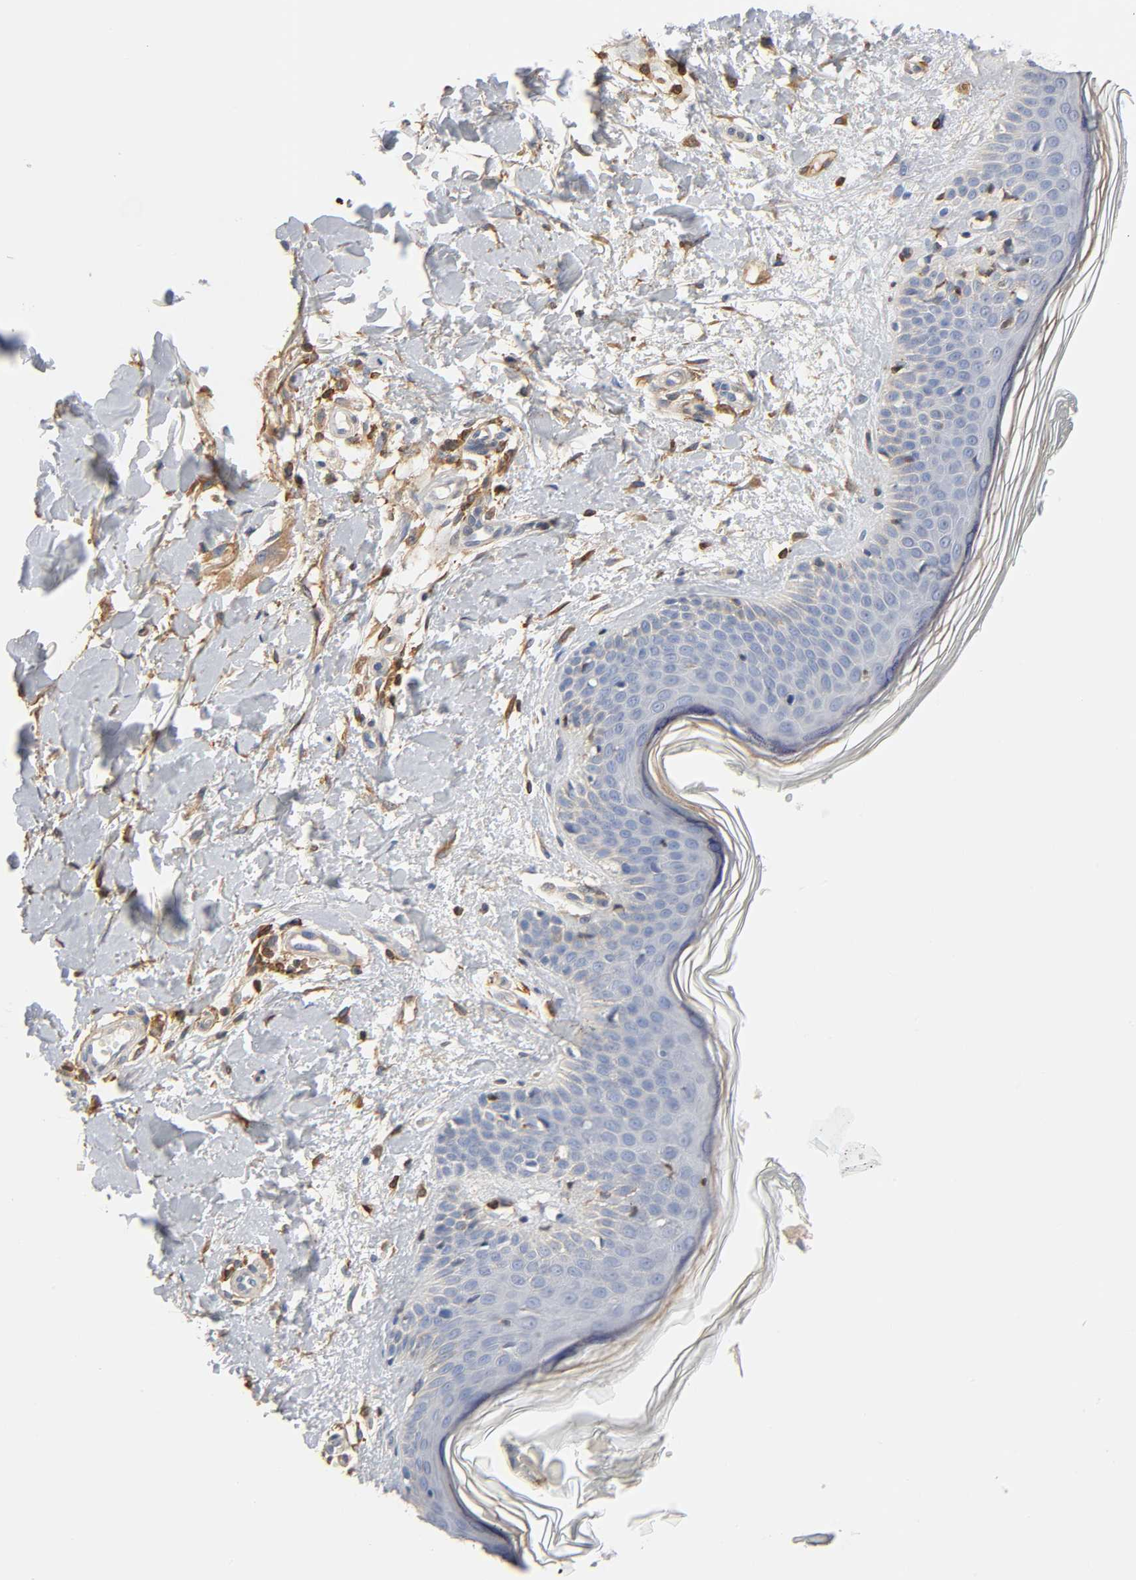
{"staining": {"intensity": "moderate", "quantity": ">75%", "location": "cytoplasmic/membranous"}, "tissue": "skin", "cell_type": "Fibroblasts", "image_type": "normal", "snomed": [{"axis": "morphology", "description": "Normal tissue, NOS"}, {"axis": "topography", "description": "Skin"}], "caption": "IHC of benign skin reveals medium levels of moderate cytoplasmic/membranous positivity in approximately >75% of fibroblasts. (Brightfield microscopy of DAB IHC at high magnification).", "gene": "BIN1", "patient": {"sex": "female", "age": 56}}